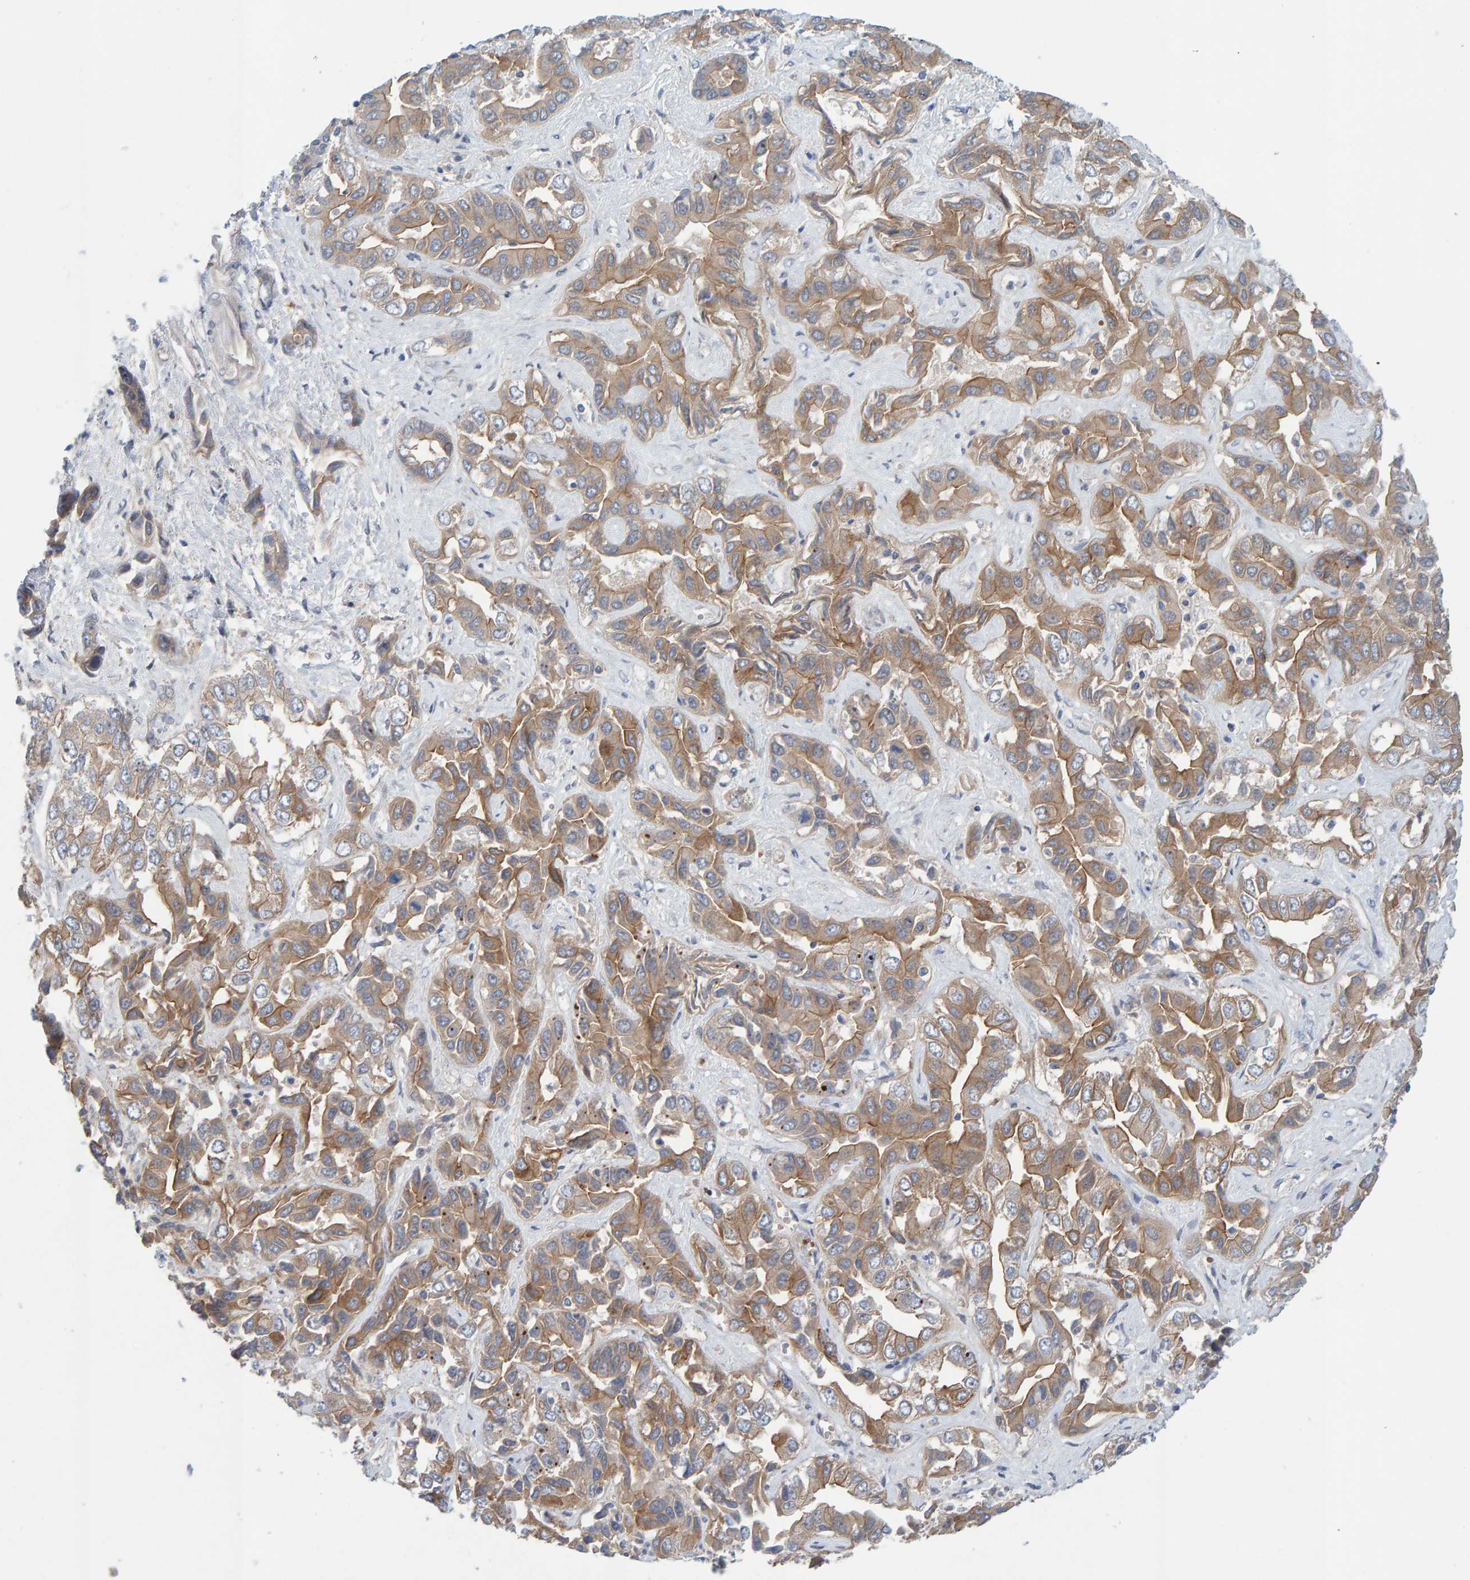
{"staining": {"intensity": "moderate", "quantity": ">75%", "location": "cytoplasmic/membranous"}, "tissue": "liver cancer", "cell_type": "Tumor cells", "image_type": "cancer", "snomed": [{"axis": "morphology", "description": "Cholangiocarcinoma"}, {"axis": "topography", "description": "Liver"}], "caption": "The histopathology image demonstrates immunohistochemical staining of cholangiocarcinoma (liver). There is moderate cytoplasmic/membranous staining is seen in about >75% of tumor cells.", "gene": "LRSAM1", "patient": {"sex": "female", "age": 52}}